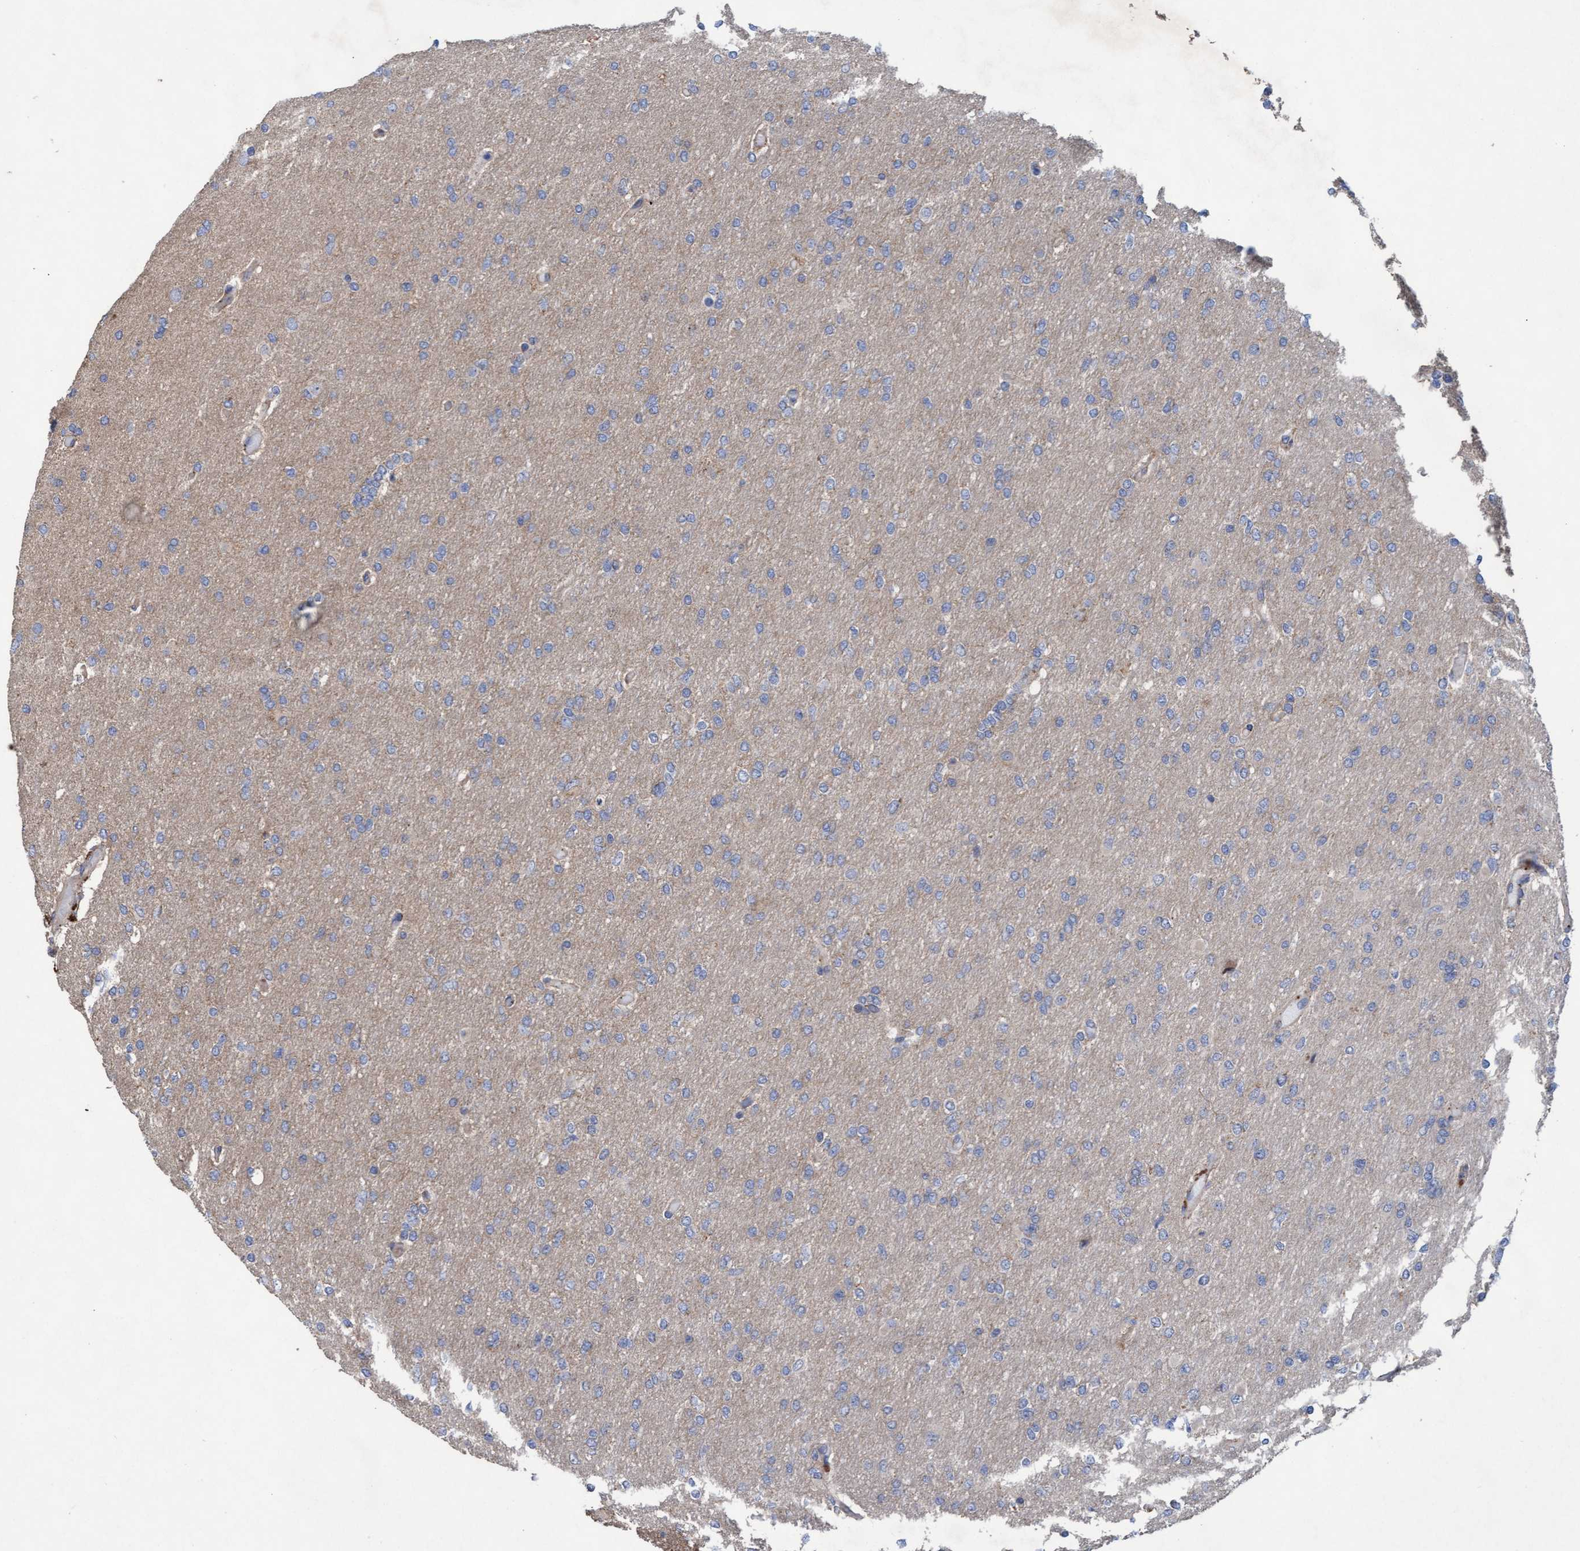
{"staining": {"intensity": "weak", "quantity": "<25%", "location": "cytoplasmic/membranous"}, "tissue": "glioma", "cell_type": "Tumor cells", "image_type": "cancer", "snomed": [{"axis": "morphology", "description": "Glioma, malignant, High grade"}, {"axis": "topography", "description": "Cerebral cortex"}], "caption": "There is no significant staining in tumor cells of malignant glioma (high-grade).", "gene": "MRPL38", "patient": {"sex": "female", "age": 36}}